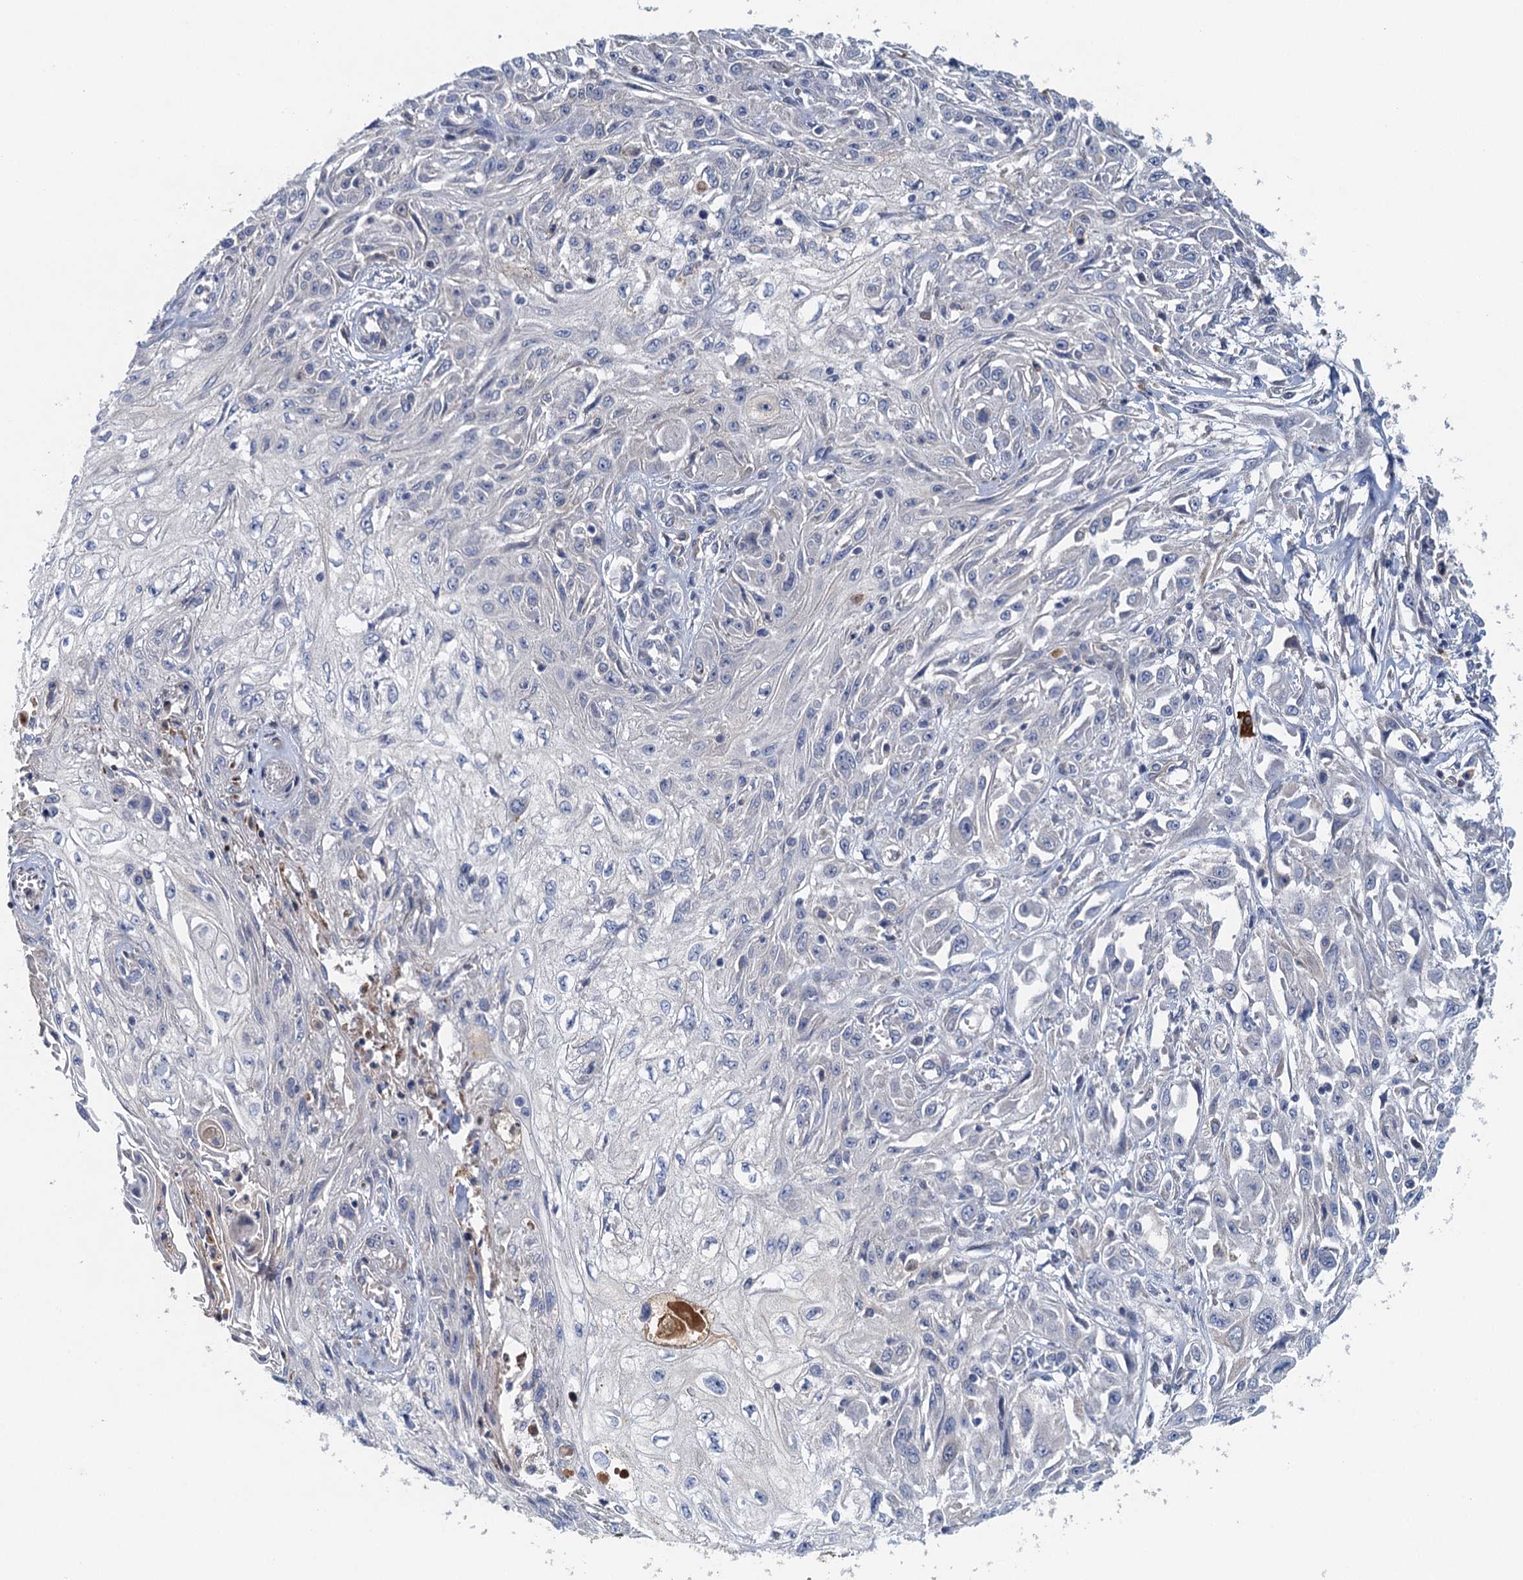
{"staining": {"intensity": "negative", "quantity": "none", "location": "none"}, "tissue": "skin cancer", "cell_type": "Tumor cells", "image_type": "cancer", "snomed": [{"axis": "morphology", "description": "Squamous cell carcinoma, NOS"}, {"axis": "morphology", "description": "Squamous cell carcinoma, metastatic, NOS"}, {"axis": "topography", "description": "Skin"}, {"axis": "topography", "description": "Lymph node"}], "caption": "The histopathology image displays no staining of tumor cells in squamous cell carcinoma (skin).", "gene": "TPCN1", "patient": {"sex": "male", "age": 75}}